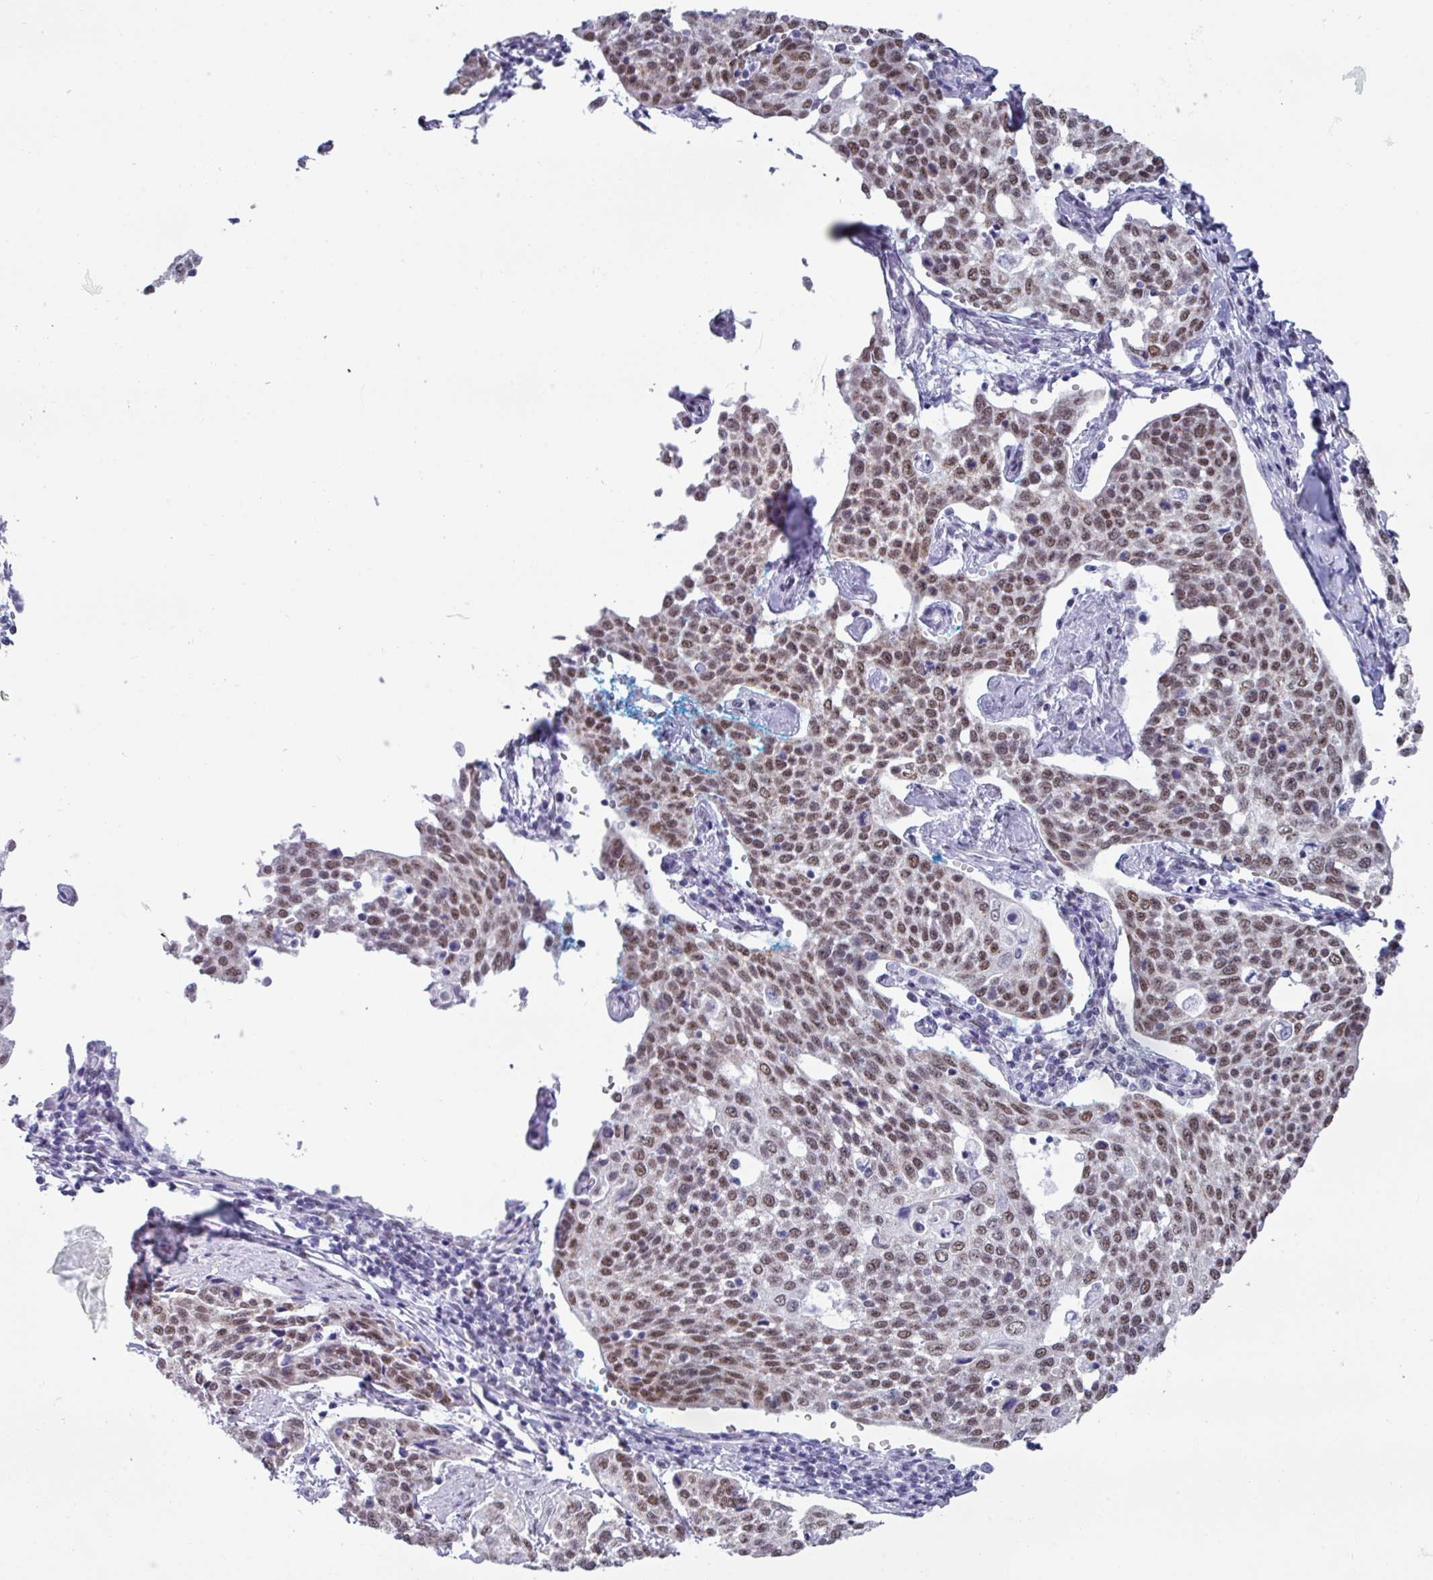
{"staining": {"intensity": "moderate", "quantity": "<25%", "location": "cytoplasmic/membranous"}, "tissue": "cervical cancer", "cell_type": "Tumor cells", "image_type": "cancer", "snomed": [{"axis": "morphology", "description": "Squamous cell carcinoma, NOS"}, {"axis": "topography", "description": "Cervix"}], "caption": "High-magnification brightfield microscopy of squamous cell carcinoma (cervical) stained with DAB (3,3'-diaminobenzidine) (brown) and counterstained with hematoxylin (blue). tumor cells exhibit moderate cytoplasmic/membranous staining is appreciated in about<25% of cells.", "gene": "PUF60", "patient": {"sex": "female", "age": 34}}